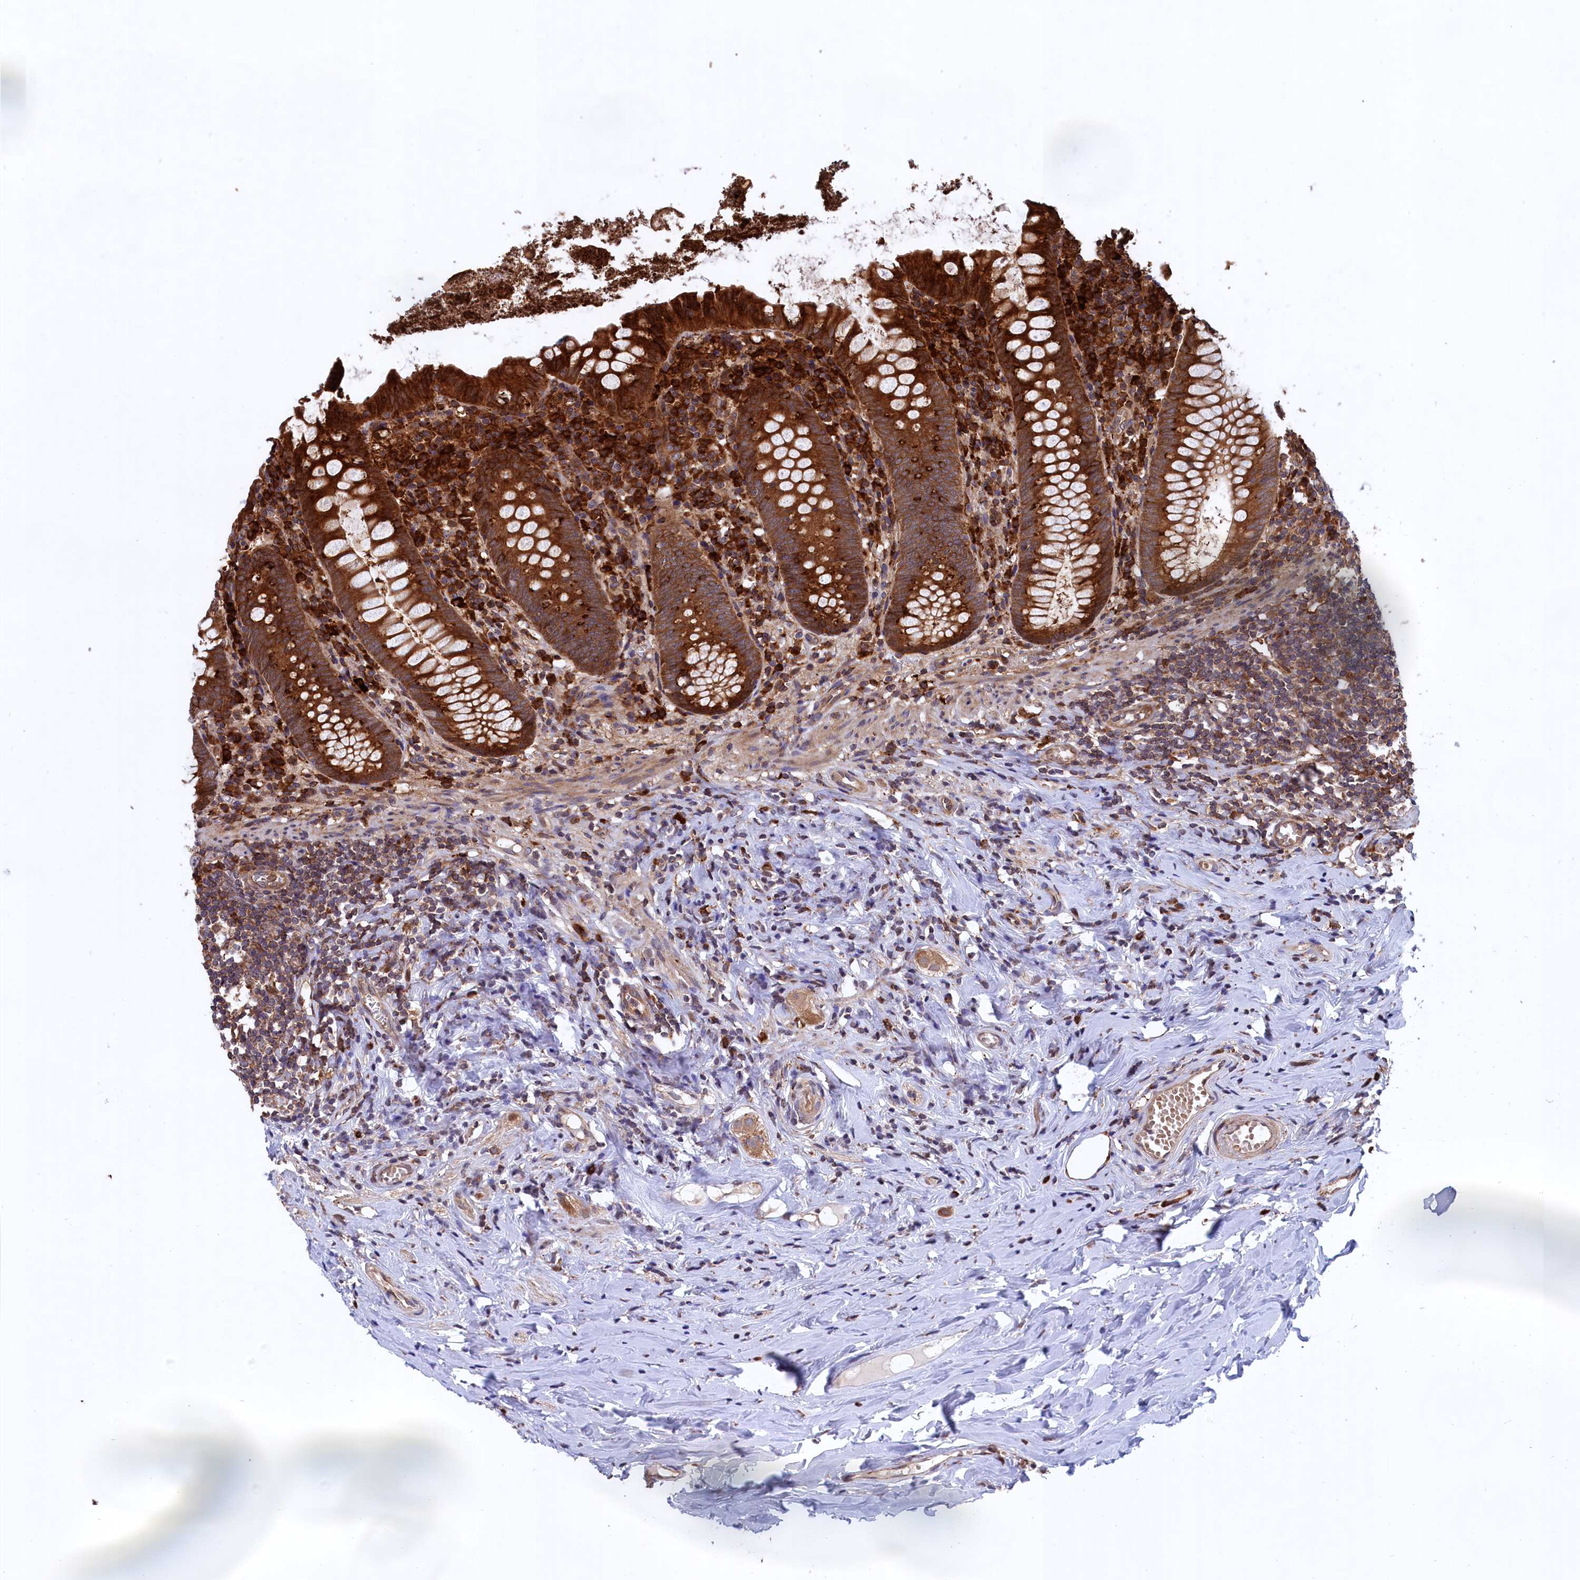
{"staining": {"intensity": "strong", "quantity": ">75%", "location": "cytoplasmic/membranous"}, "tissue": "appendix", "cell_type": "Glandular cells", "image_type": "normal", "snomed": [{"axis": "morphology", "description": "Normal tissue, NOS"}, {"axis": "topography", "description": "Appendix"}], "caption": "Immunohistochemical staining of unremarkable appendix demonstrates strong cytoplasmic/membranous protein staining in about >75% of glandular cells. The staining is performed using DAB brown chromogen to label protein expression. The nuclei are counter-stained blue using hematoxylin.", "gene": "PLA2G4C", "patient": {"sex": "female", "age": 51}}